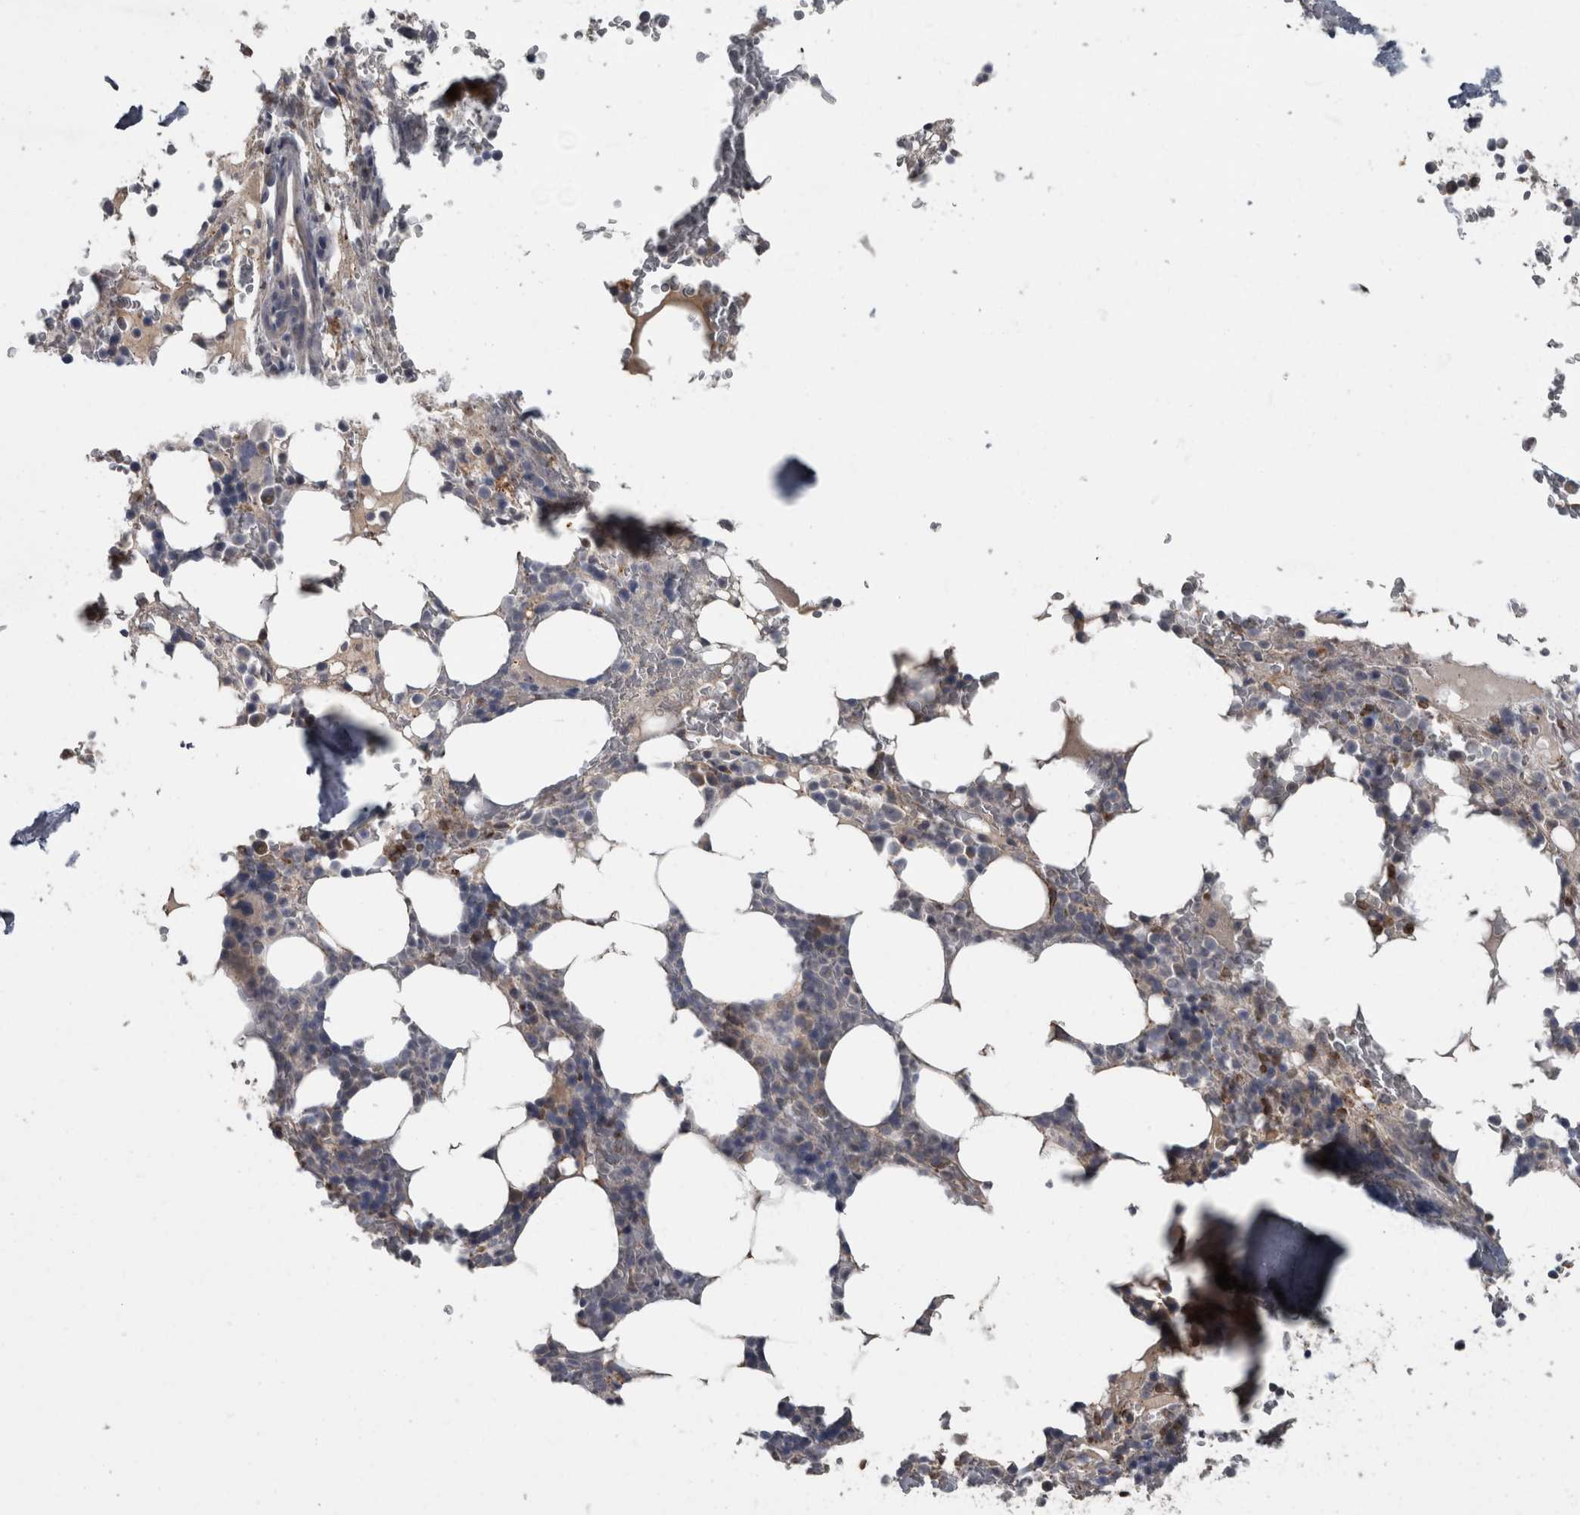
{"staining": {"intensity": "weak", "quantity": "<25%", "location": "cytoplasmic/membranous"}, "tissue": "bone marrow", "cell_type": "Hematopoietic cells", "image_type": "normal", "snomed": [{"axis": "morphology", "description": "Normal tissue, NOS"}, {"axis": "topography", "description": "Bone marrow"}], "caption": "A photomicrograph of bone marrow stained for a protein reveals no brown staining in hematopoietic cells. (Brightfield microscopy of DAB IHC at high magnification).", "gene": "PPP1R3C", "patient": {"sex": "male", "age": 58}}